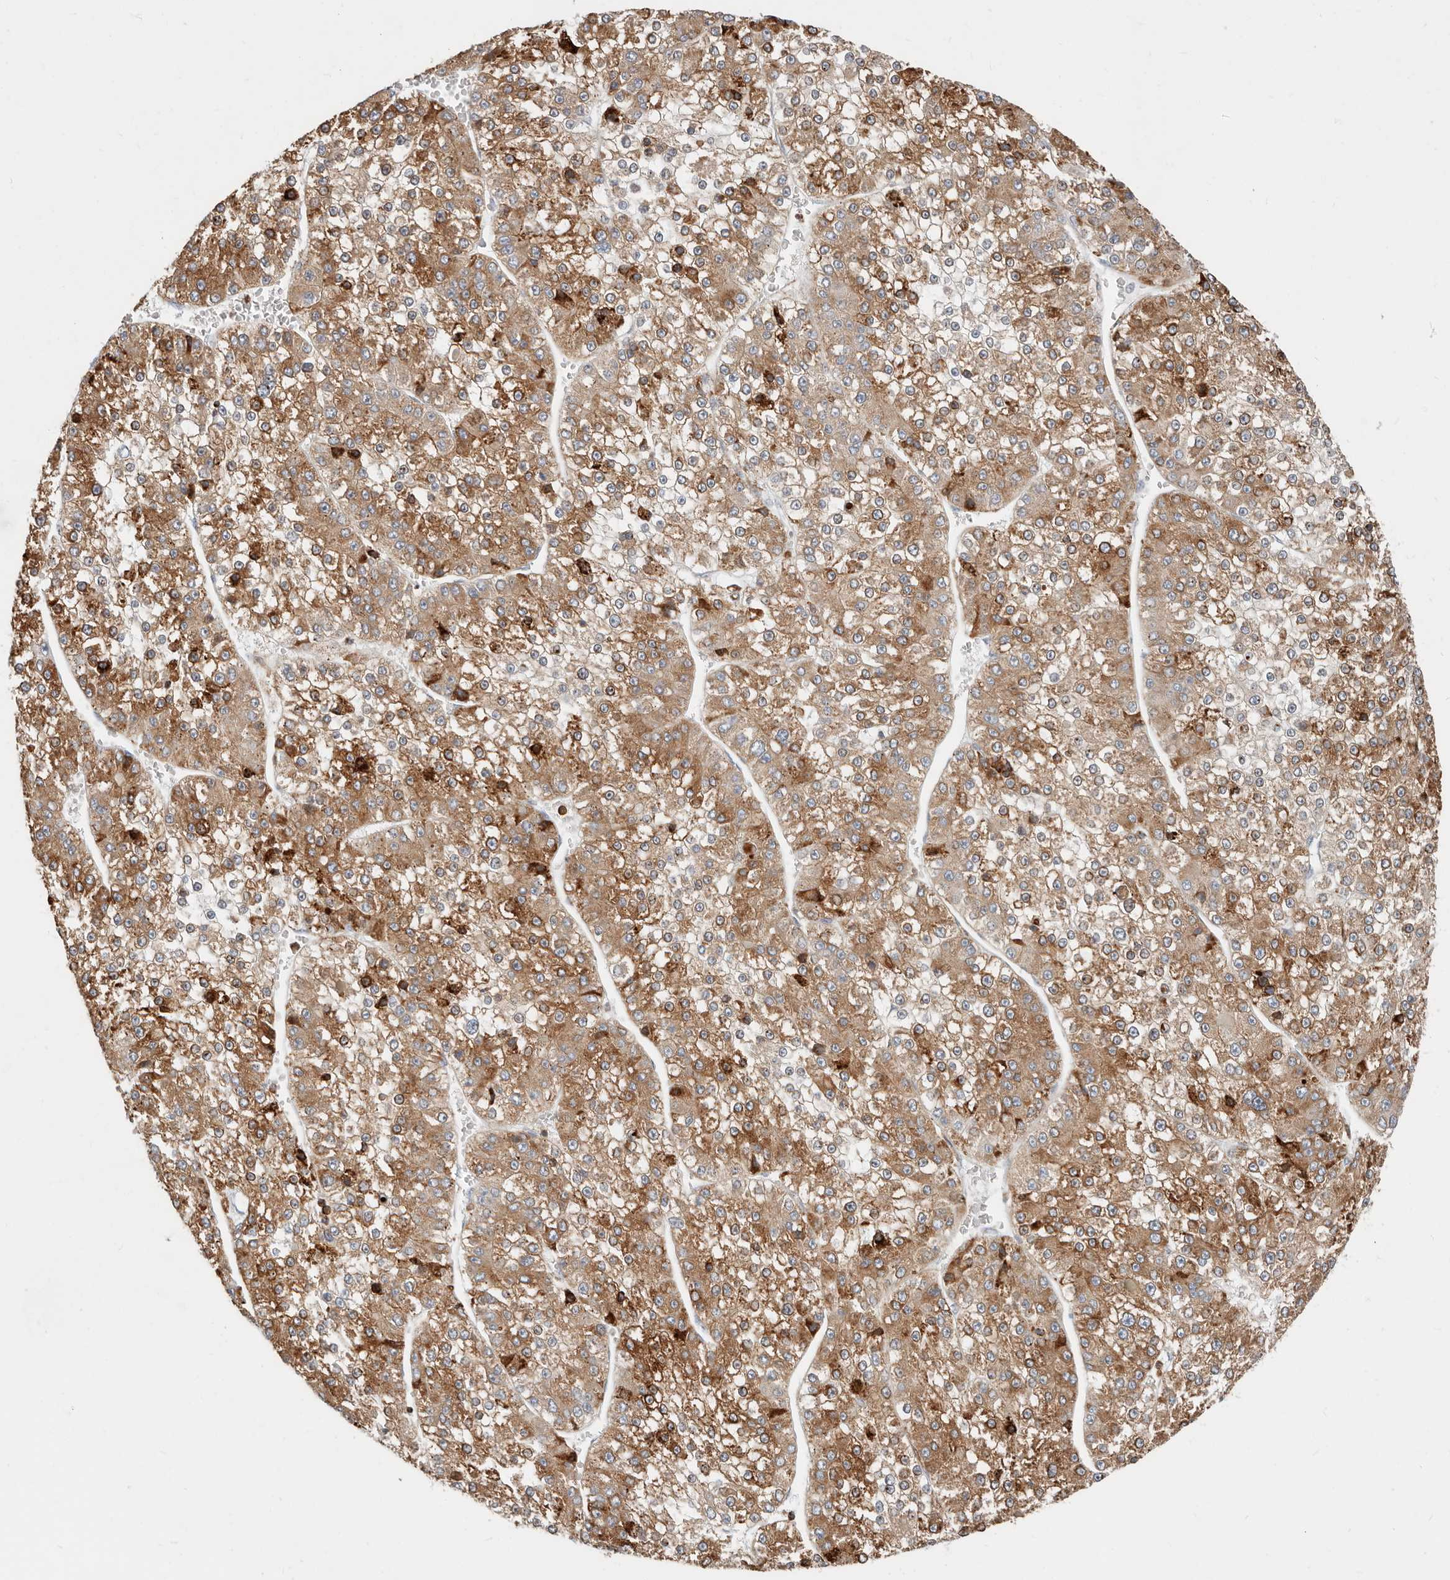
{"staining": {"intensity": "moderate", "quantity": ">75%", "location": "cytoplasmic/membranous"}, "tissue": "liver cancer", "cell_type": "Tumor cells", "image_type": "cancer", "snomed": [{"axis": "morphology", "description": "Carcinoma, Hepatocellular, NOS"}, {"axis": "topography", "description": "Liver"}], "caption": "Liver cancer (hepatocellular carcinoma) stained with a brown dye shows moderate cytoplasmic/membranous positive positivity in about >75% of tumor cells.", "gene": "TMEM63B", "patient": {"sex": "female", "age": 73}}